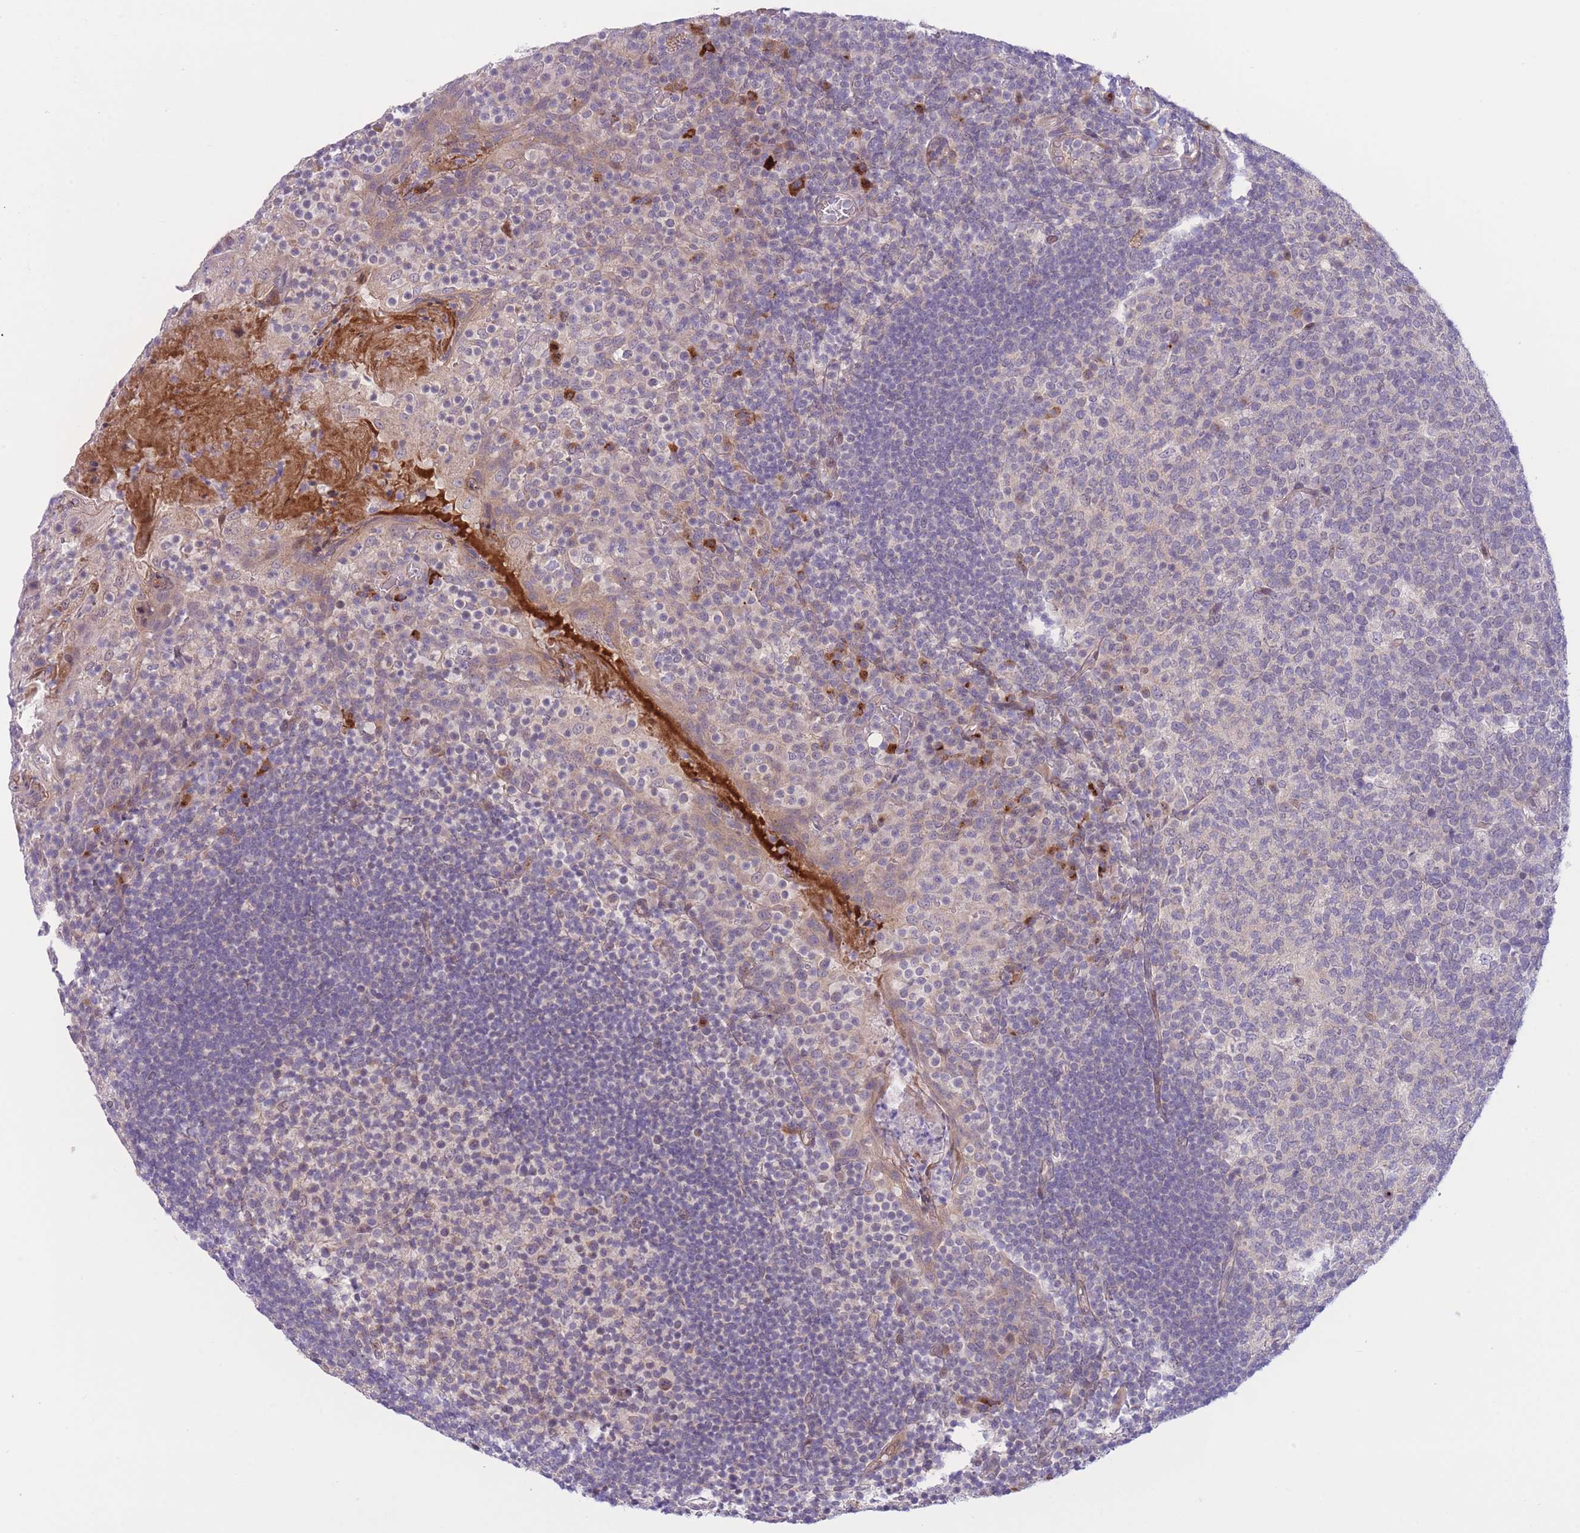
{"staining": {"intensity": "negative", "quantity": "none", "location": "none"}, "tissue": "tonsil", "cell_type": "Germinal center cells", "image_type": "normal", "snomed": [{"axis": "morphology", "description": "Normal tissue, NOS"}, {"axis": "topography", "description": "Tonsil"}], "caption": "This is an immunohistochemistry image of unremarkable human tonsil. There is no expression in germinal center cells.", "gene": "CDC25B", "patient": {"sex": "female", "age": 10}}